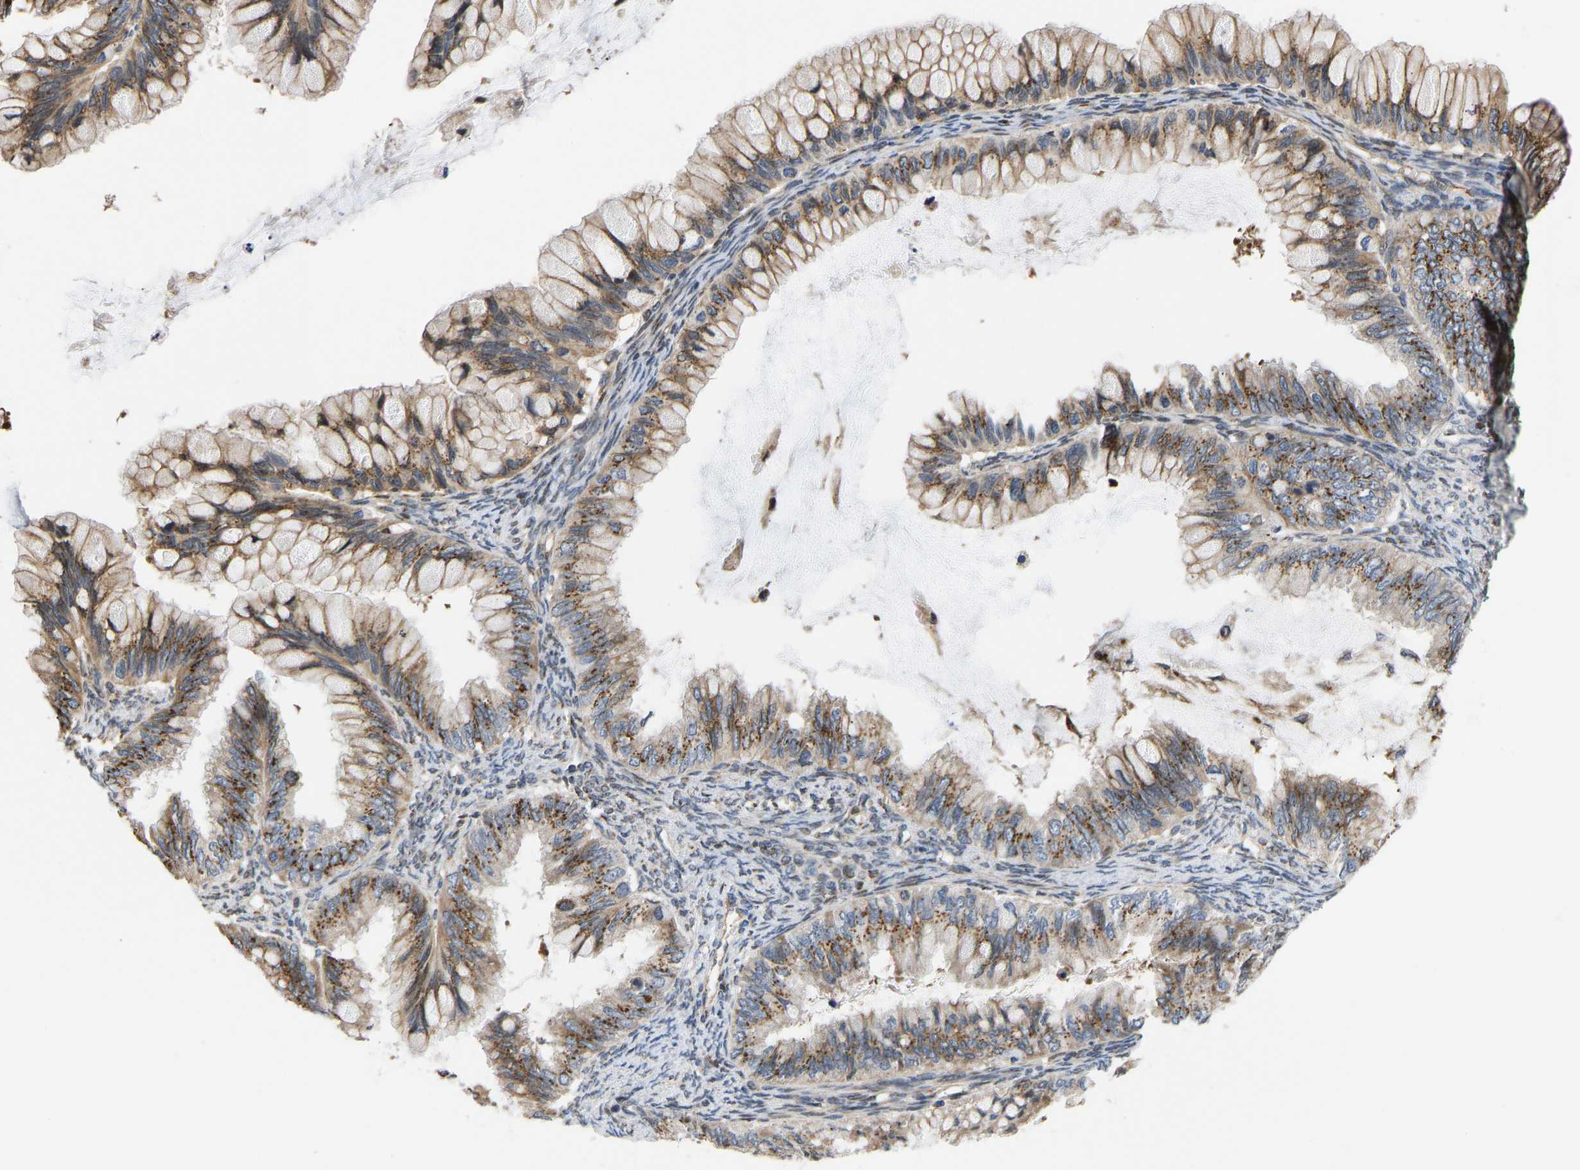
{"staining": {"intensity": "moderate", "quantity": ">75%", "location": "cytoplasmic/membranous"}, "tissue": "ovarian cancer", "cell_type": "Tumor cells", "image_type": "cancer", "snomed": [{"axis": "morphology", "description": "Cystadenocarcinoma, mucinous, NOS"}, {"axis": "topography", "description": "Ovary"}], "caption": "An image of human ovarian cancer stained for a protein shows moderate cytoplasmic/membranous brown staining in tumor cells.", "gene": "YIPF4", "patient": {"sex": "female", "age": 80}}